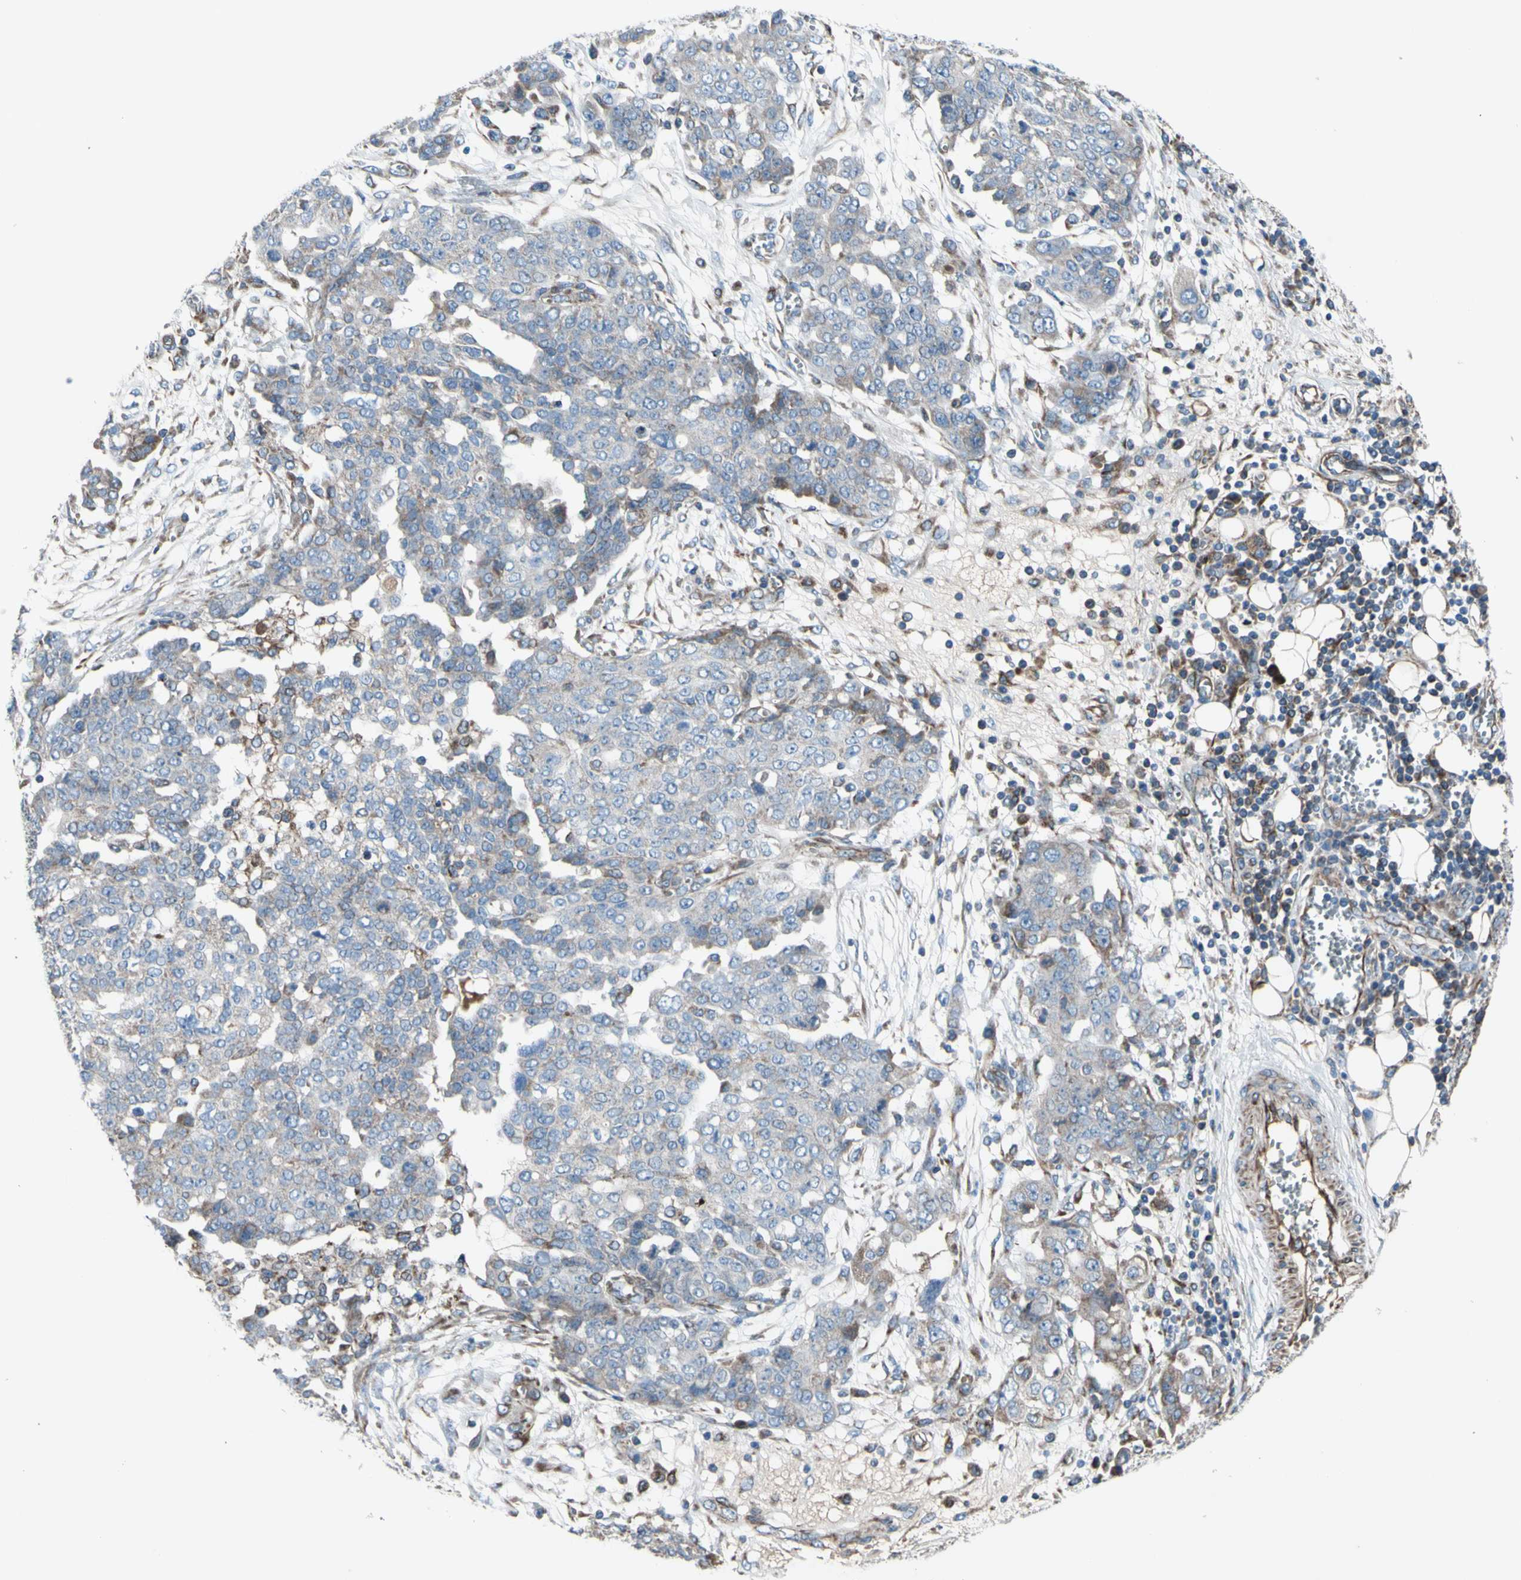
{"staining": {"intensity": "weak", "quantity": "25%-75%", "location": "cytoplasmic/membranous"}, "tissue": "ovarian cancer", "cell_type": "Tumor cells", "image_type": "cancer", "snomed": [{"axis": "morphology", "description": "Cystadenocarcinoma, serous, NOS"}, {"axis": "topography", "description": "Soft tissue"}, {"axis": "topography", "description": "Ovary"}], "caption": "Tumor cells display weak cytoplasmic/membranous staining in about 25%-75% of cells in ovarian cancer (serous cystadenocarcinoma). Nuclei are stained in blue.", "gene": "EMC7", "patient": {"sex": "female", "age": 57}}